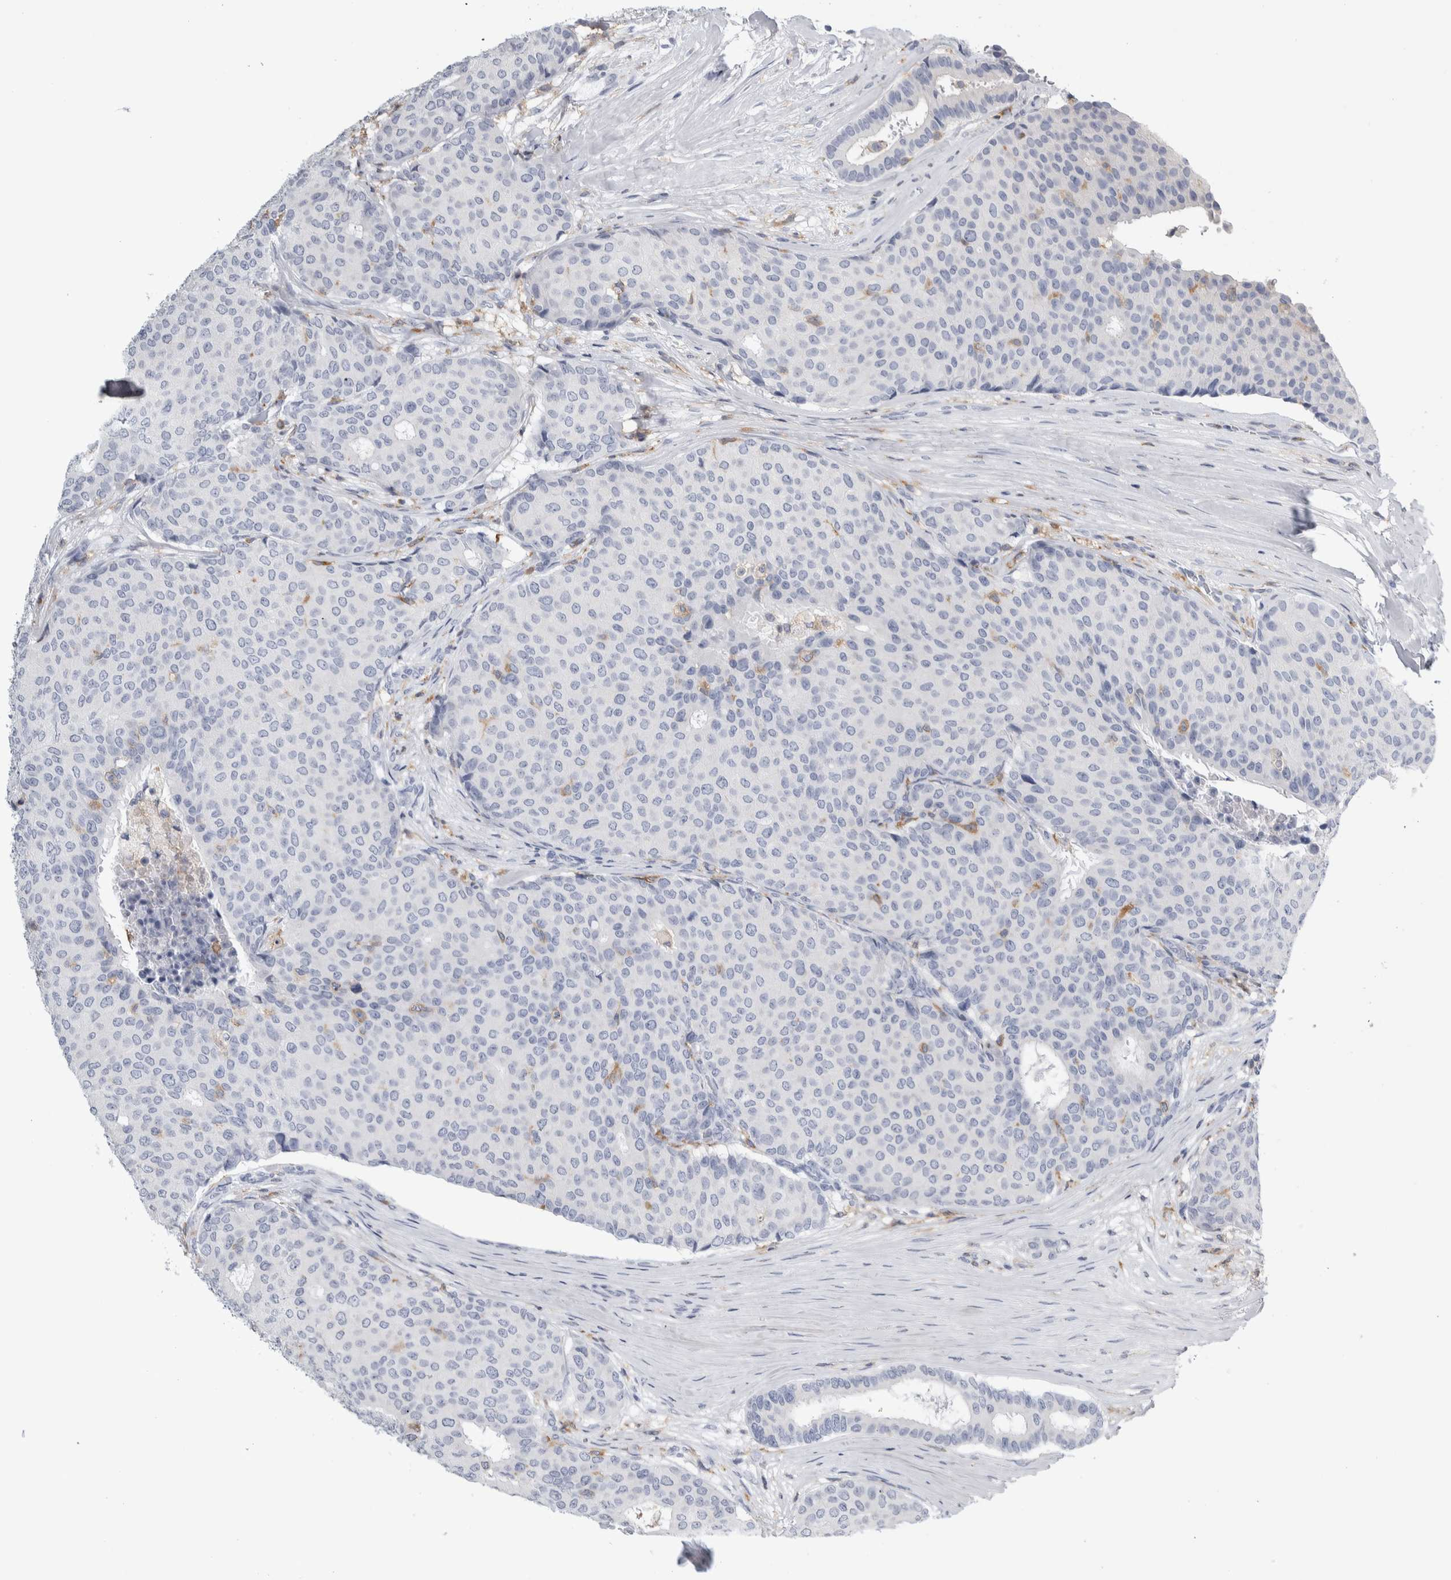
{"staining": {"intensity": "negative", "quantity": "none", "location": "none"}, "tissue": "breast cancer", "cell_type": "Tumor cells", "image_type": "cancer", "snomed": [{"axis": "morphology", "description": "Duct carcinoma"}, {"axis": "topography", "description": "Breast"}], "caption": "A histopathology image of human breast invasive ductal carcinoma is negative for staining in tumor cells.", "gene": "SKAP2", "patient": {"sex": "female", "age": 75}}